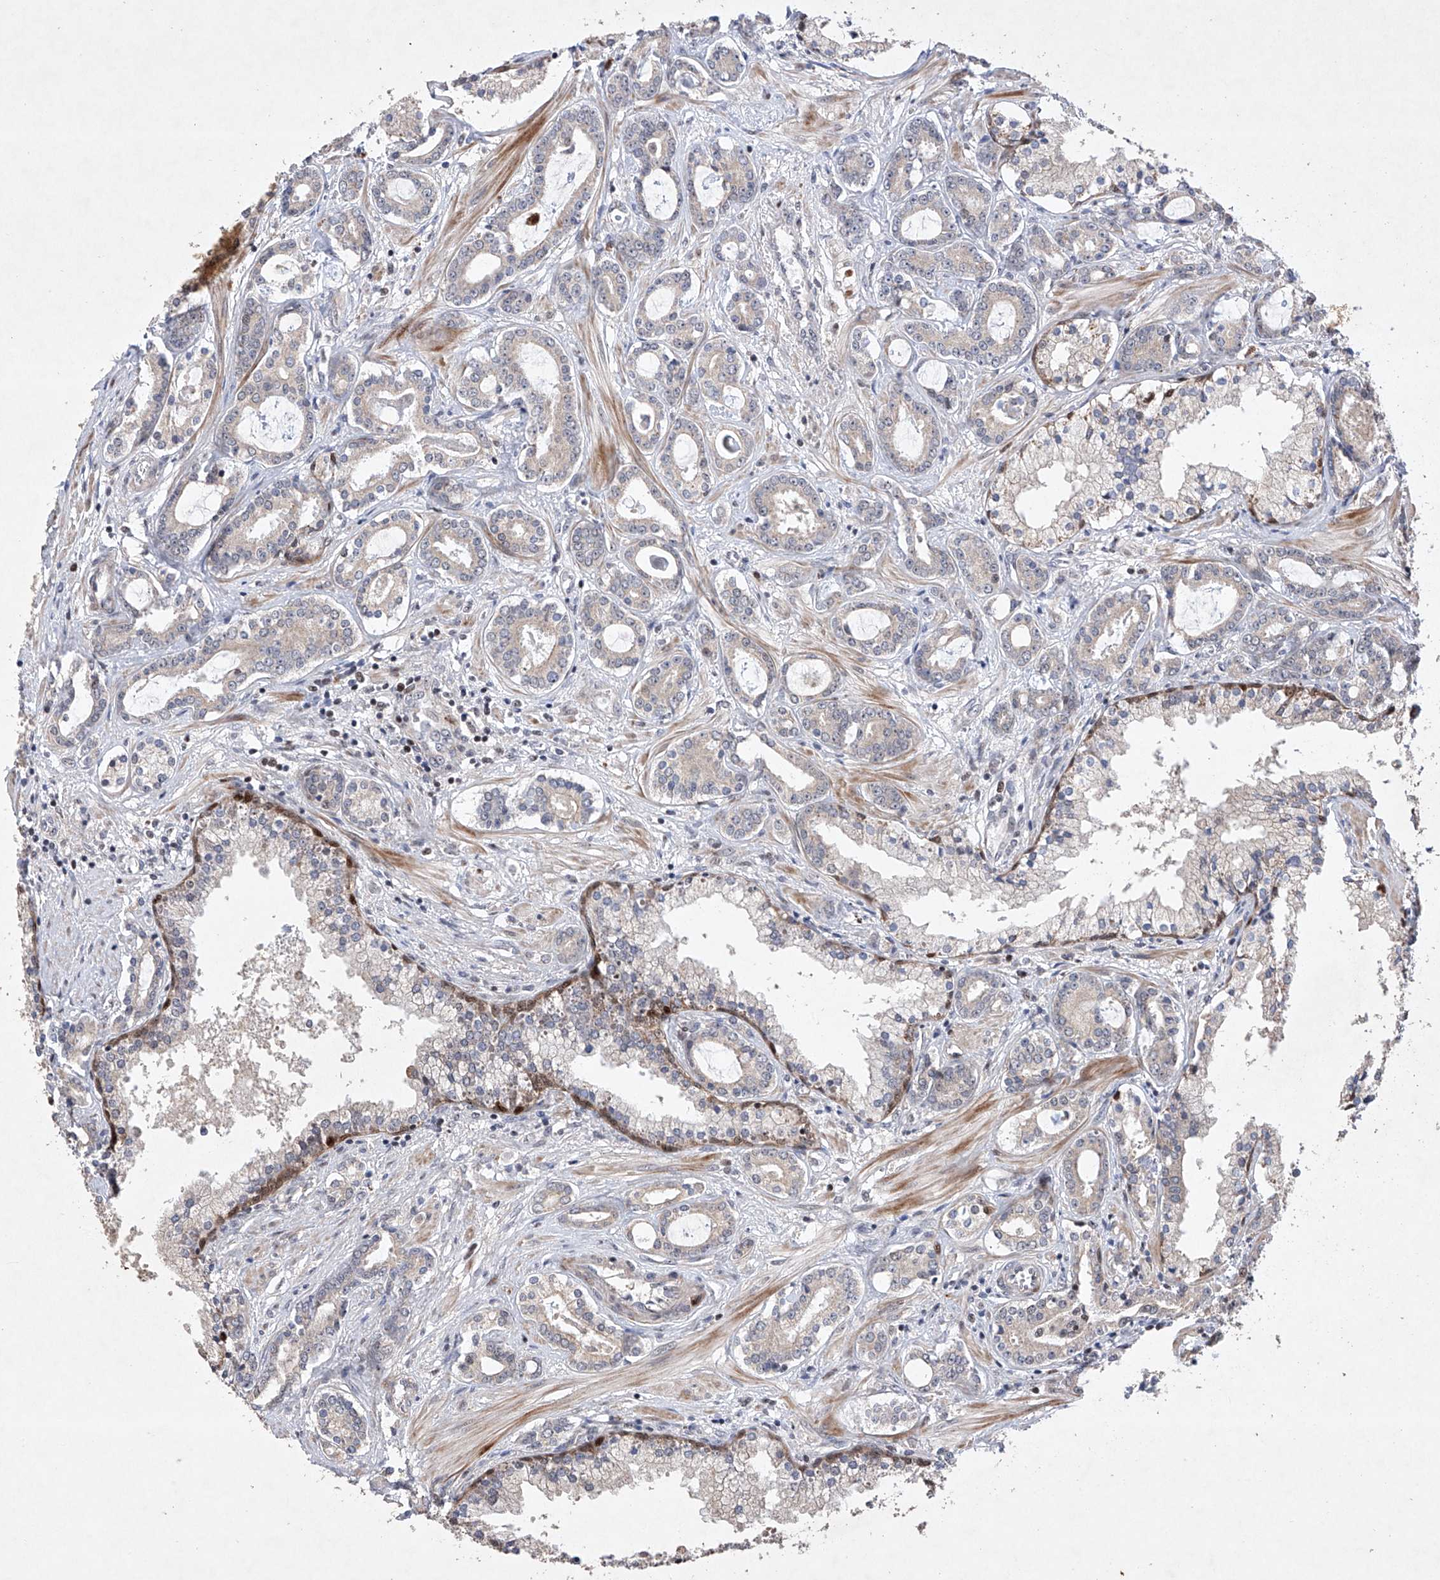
{"staining": {"intensity": "negative", "quantity": "none", "location": "none"}, "tissue": "prostate cancer", "cell_type": "Tumor cells", "image_type": "cancer", "snomed": [{"axis": "morphology", "description": "Adenocarcinoma, High grade"}, {"axis": "topography", "description": "Prostate"}], "caption": "Micrograph shows no protein staining in tumor cells of prostate cancer (high-grade adenocarcinoma) tissue.", "gene": "AFG1L", "patient": {"sex": "male", "age": 58}}